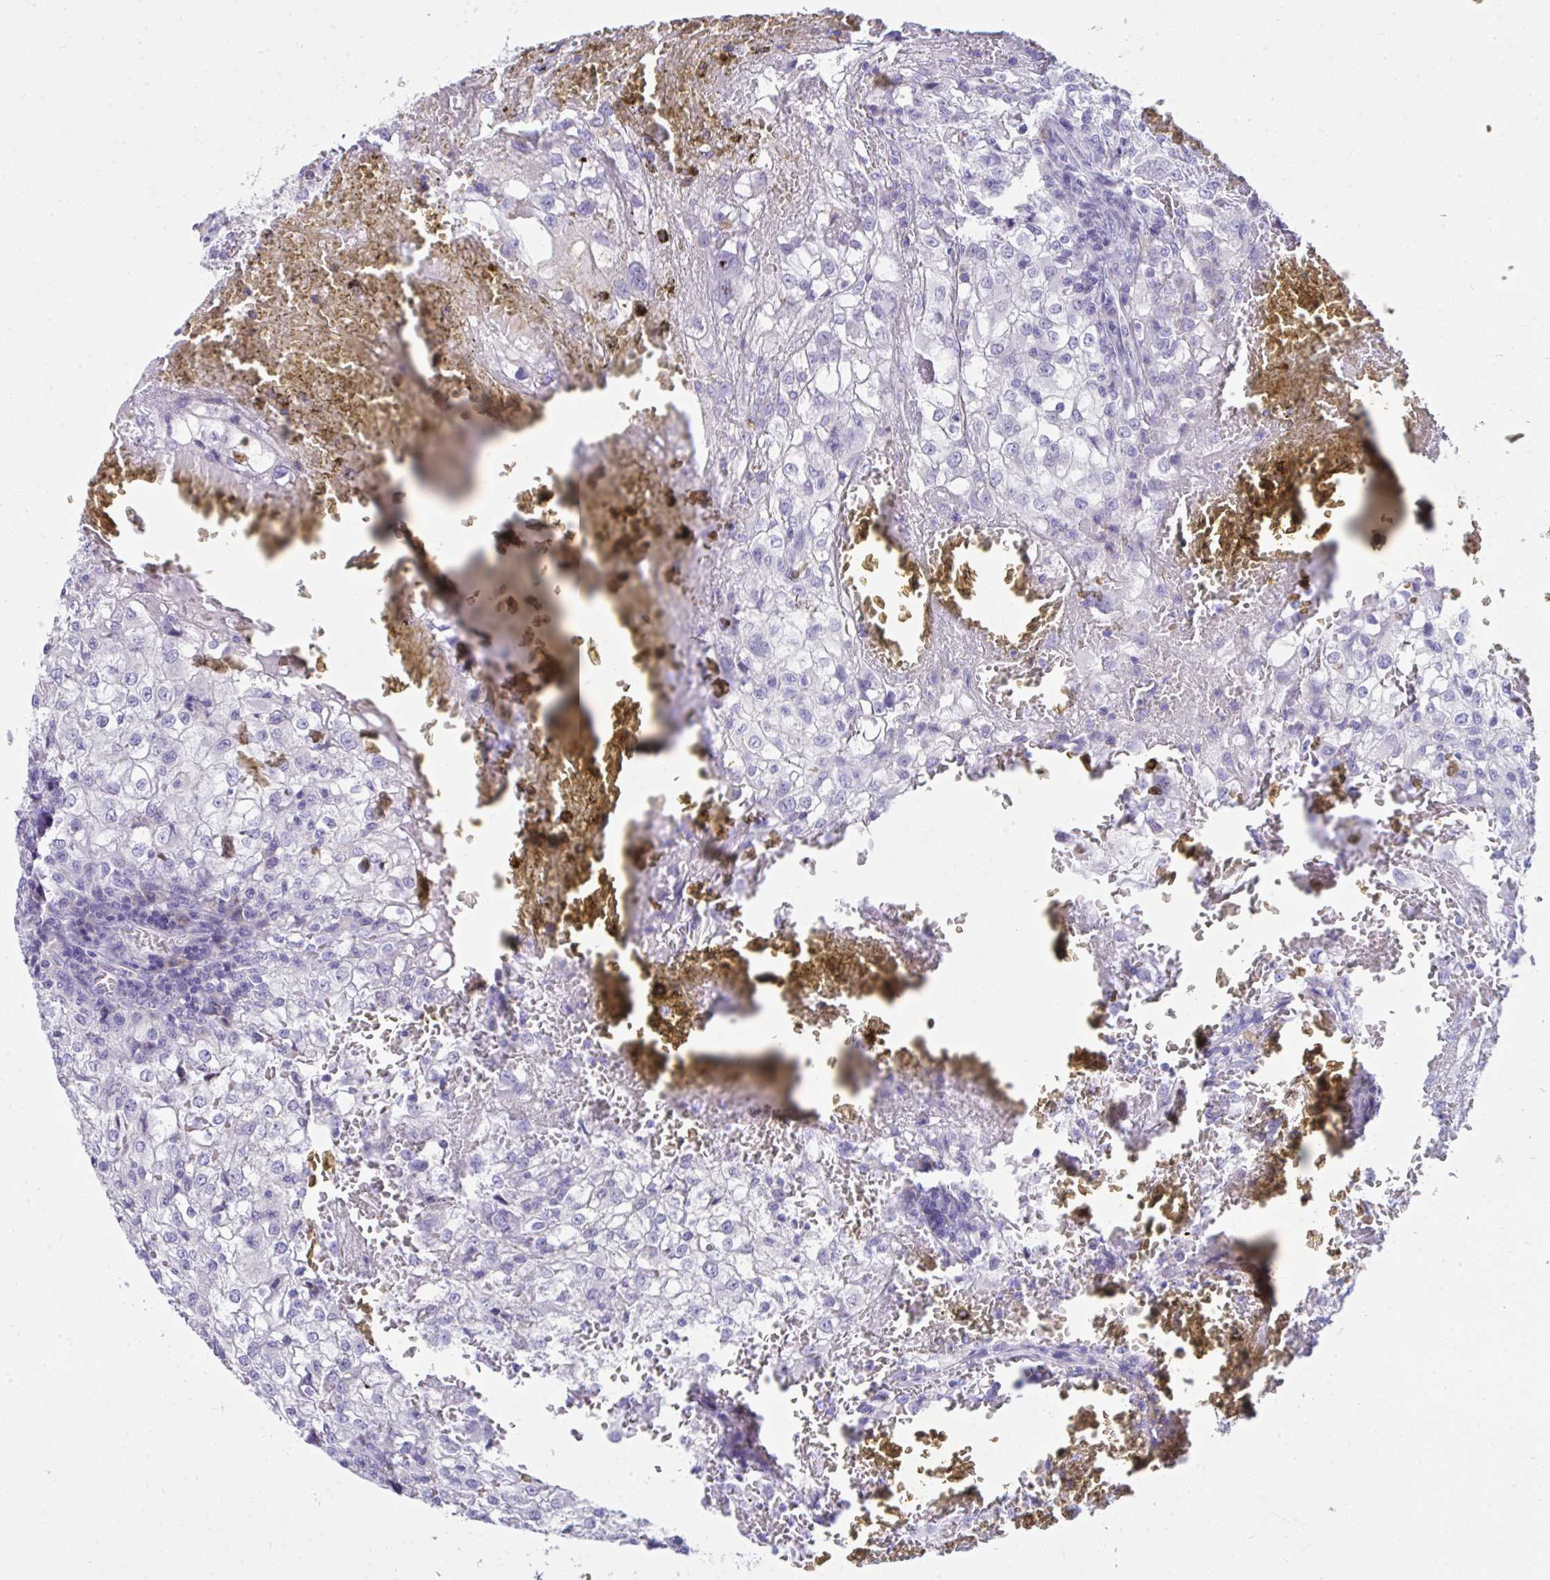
{"staining": {"intensity": "negative", "quantity": "none", "location": "none"}, "tissue": "renal cancer", "cell_type": "Tumor cells", "image_type": "cancer", "snomed": [{"axis": "morphology", "description": "Adenocarcinoma, NOS"}, {"axis": "topography", "description": "Kidney"}], "caption": "Renal adenocarcinoma was stained to show a protein in brown. There is no significant staining in tumor cells.", "gene": "PIGZ", "patient": {"sex": "female", "age": 74}}